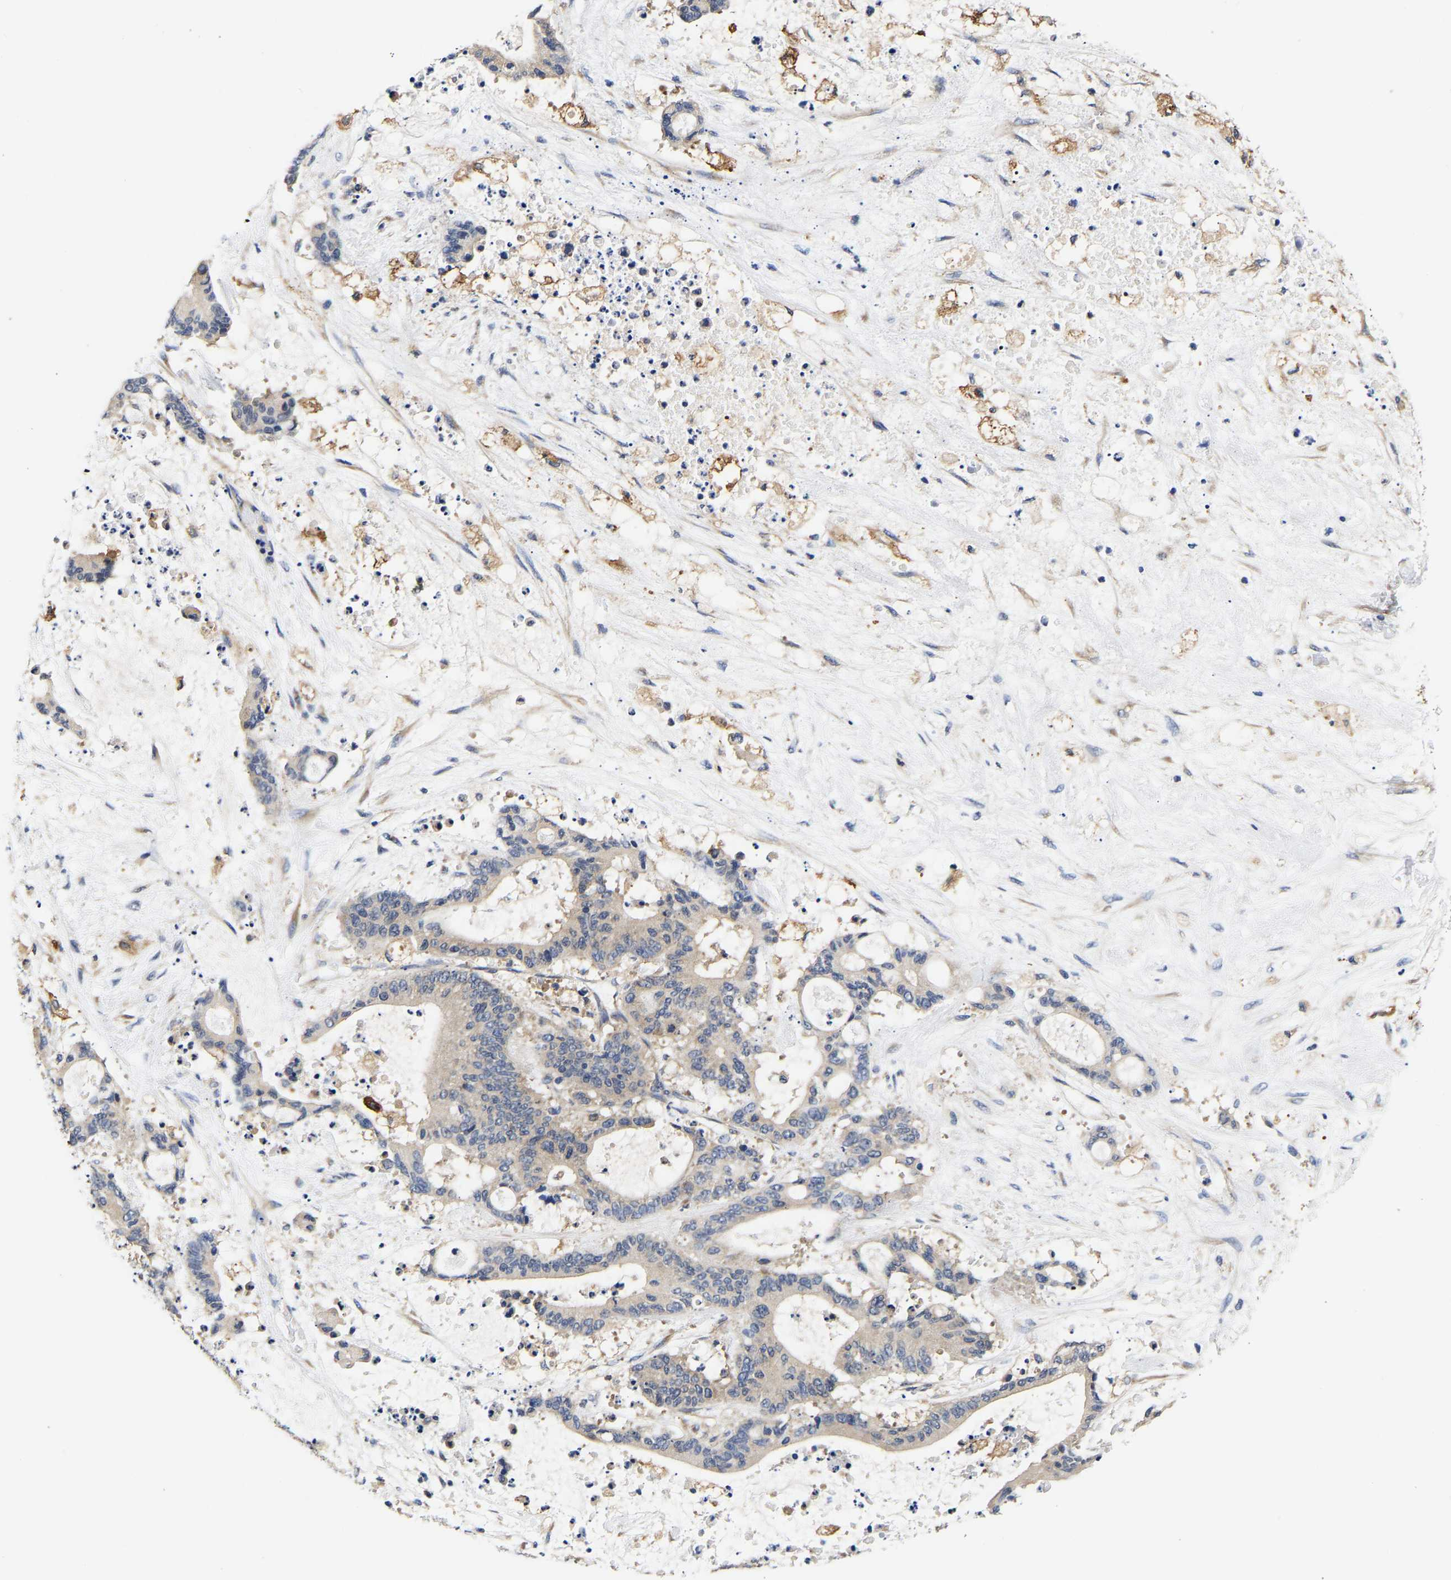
{"staining": {"intensity": "negative", "quantity": "none", "location": "none"}, "tissue": "liver cancer", "cell_type": "Tumor cells", "image_type": "cancer", "snomed": [{"axis": "morphology", "description": "Normal tissue, NOS"}, {"axis": "morphology", "description": "Cholangiocarcinoma"}, {"axis": "topography", "description": "Liver"}, {"axis": "topography", "description": "Peripheral nerve tissue"}], "caption": "A high-resolution micrograph shows IHC staining of cholangiocarcinoma (liver), which shows no significant expression in tumor cells. (DAB (3,3'-diaminobenzidine) immunohistochemistry visualized using brightfield microscopy, high magnification).", "gene": "CCDC6", "patient": {"sex": "female", "age": 73}}